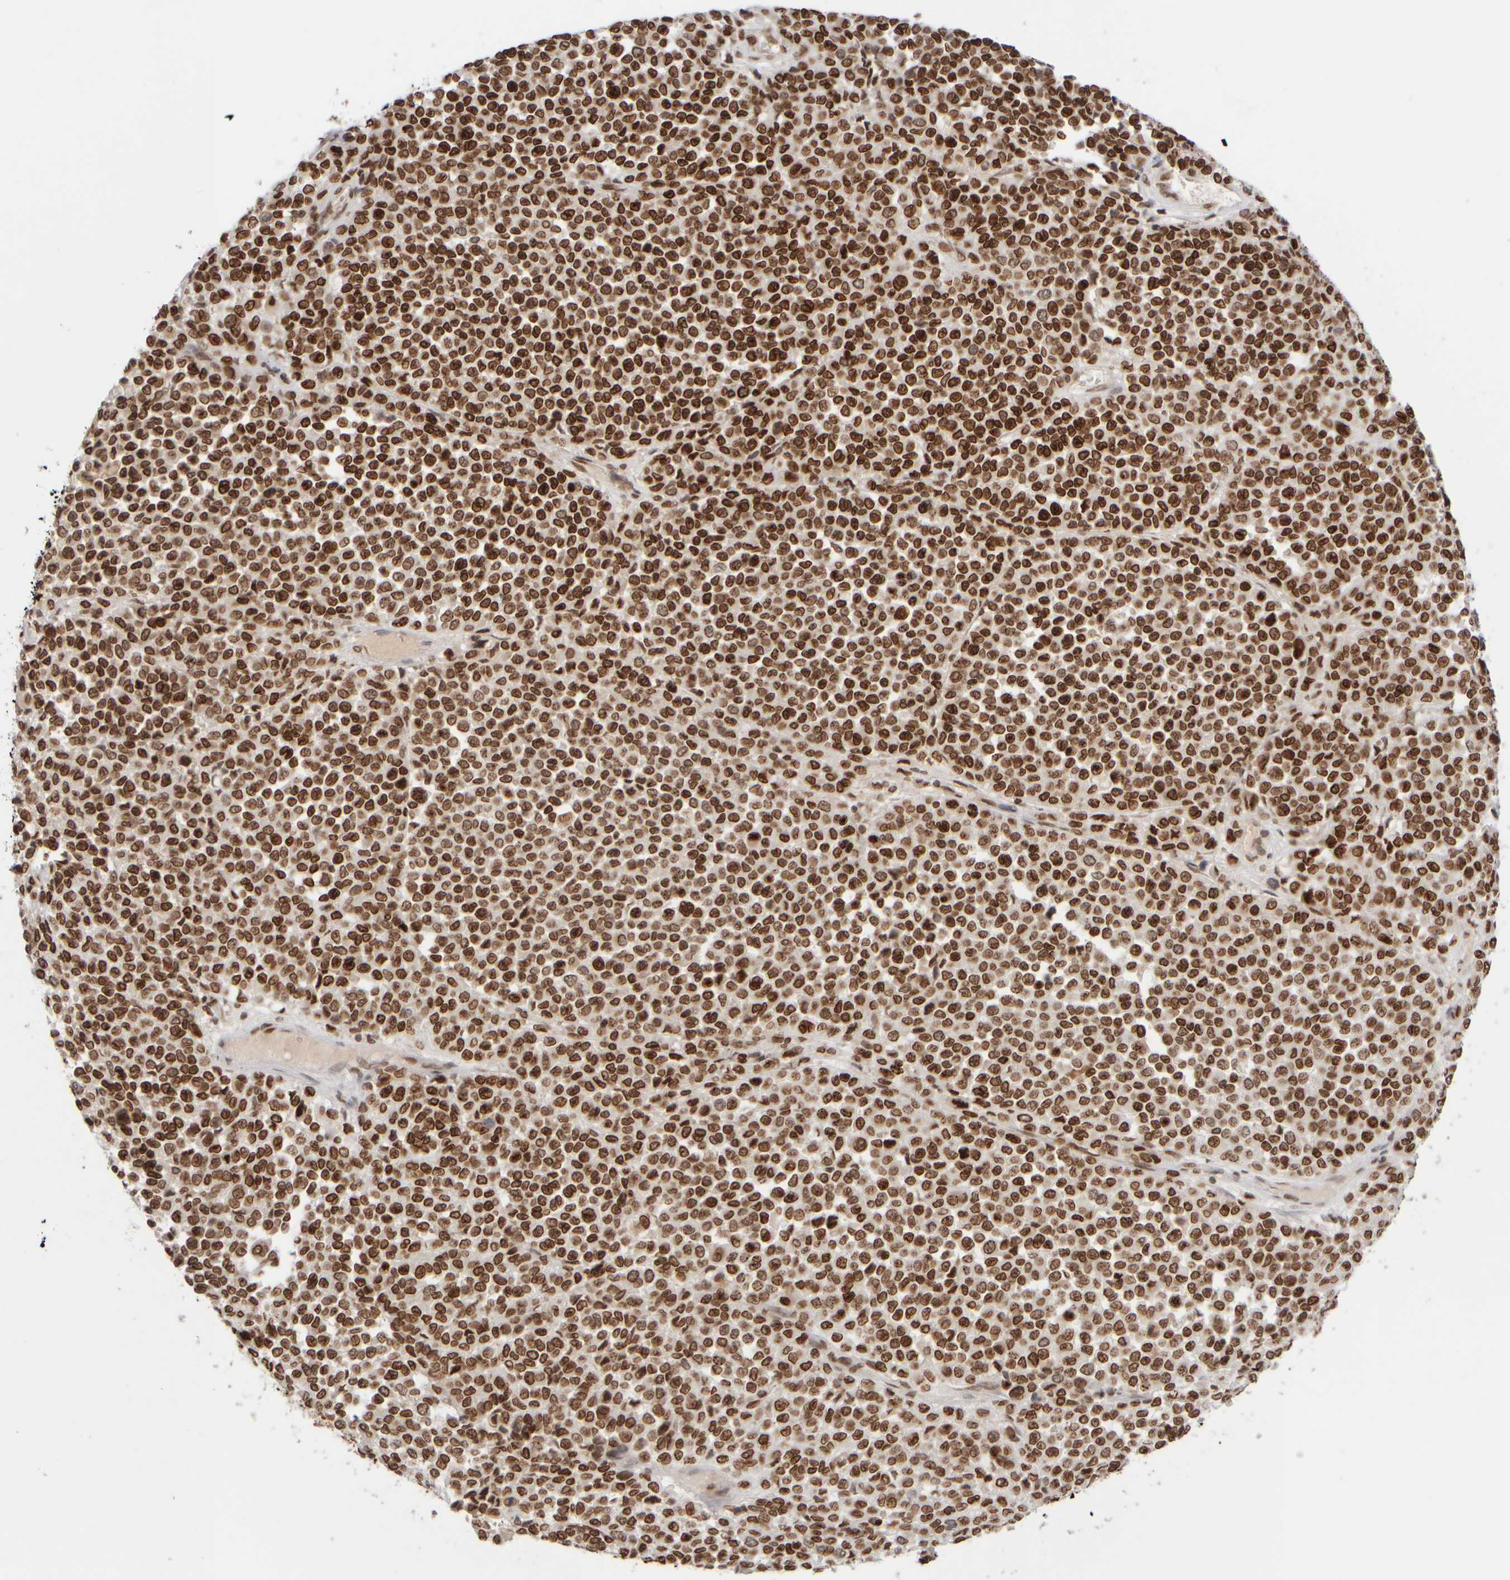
{"staining": {"intensity": "strong", "quantity": ">75%", "location": "nuclear"}, "tissue": "melanoma", "cell_type": "Tumor cells", "image_type": "cancer", "snomed": [{"axis": "morphology", "description": "Malignant melanoma, Metastatic site"}, {"axis": "topography", "description": "Pancreas"}], "caption": "About >75% of tumor cells in human melanoma demonstrate strong nuclear protein staining as visualized by brown immunohistochemical staining.", "gene": "ZC3HC1", "patient": {"sex": "female", "age": 30}}